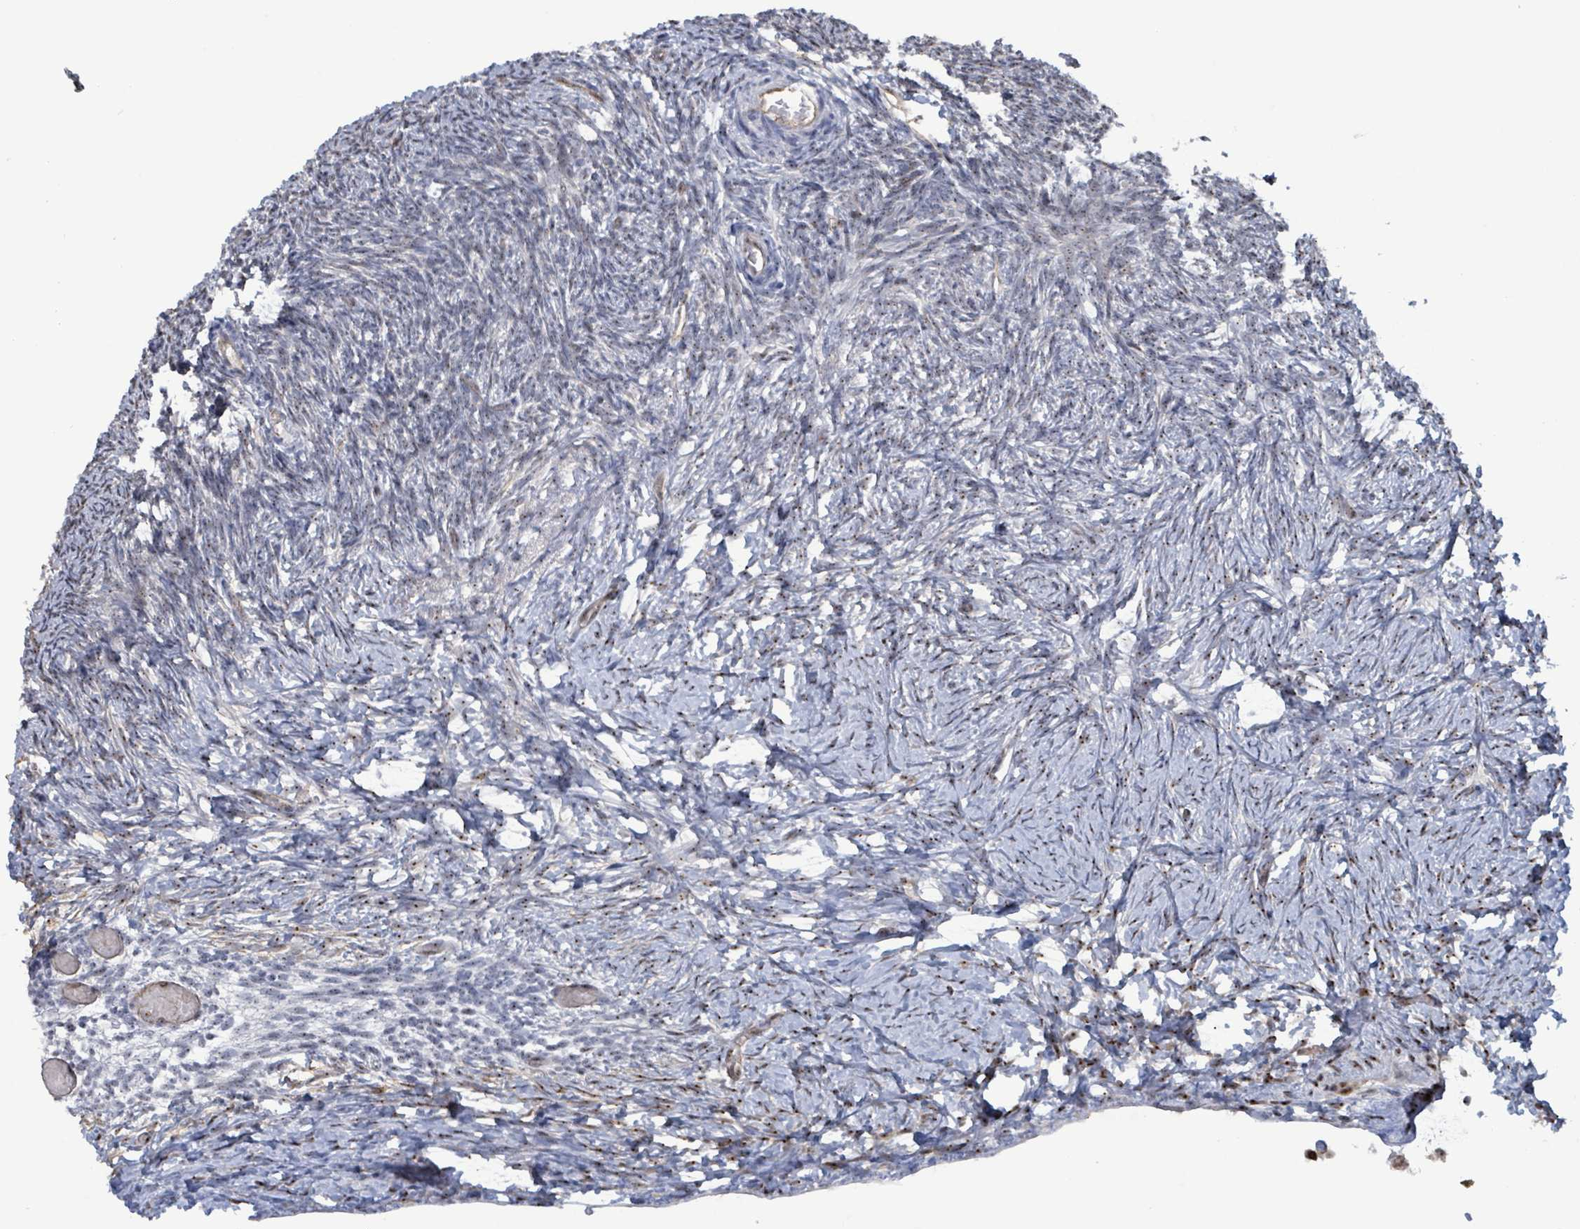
{"staining": {"intensity": "moderate", "quantity": "<25%", "location": "nuclear"}, "tissue": "ovary", "cell_type": "Ovarian stroma cells", "image_type": "normal", "snomed": [{"axis": "morphology", "description": "Normal tissue, NOS"}, {"axis": "topography", "description": "Ovary"}], "caption": "Immunohistochemistry of benign ovary shows low levels of moderate nuclear positivity in about <25% of ovarian stroma cells.", "gene": "RRN3", "patient": {"sex": "female", "age": 39}}